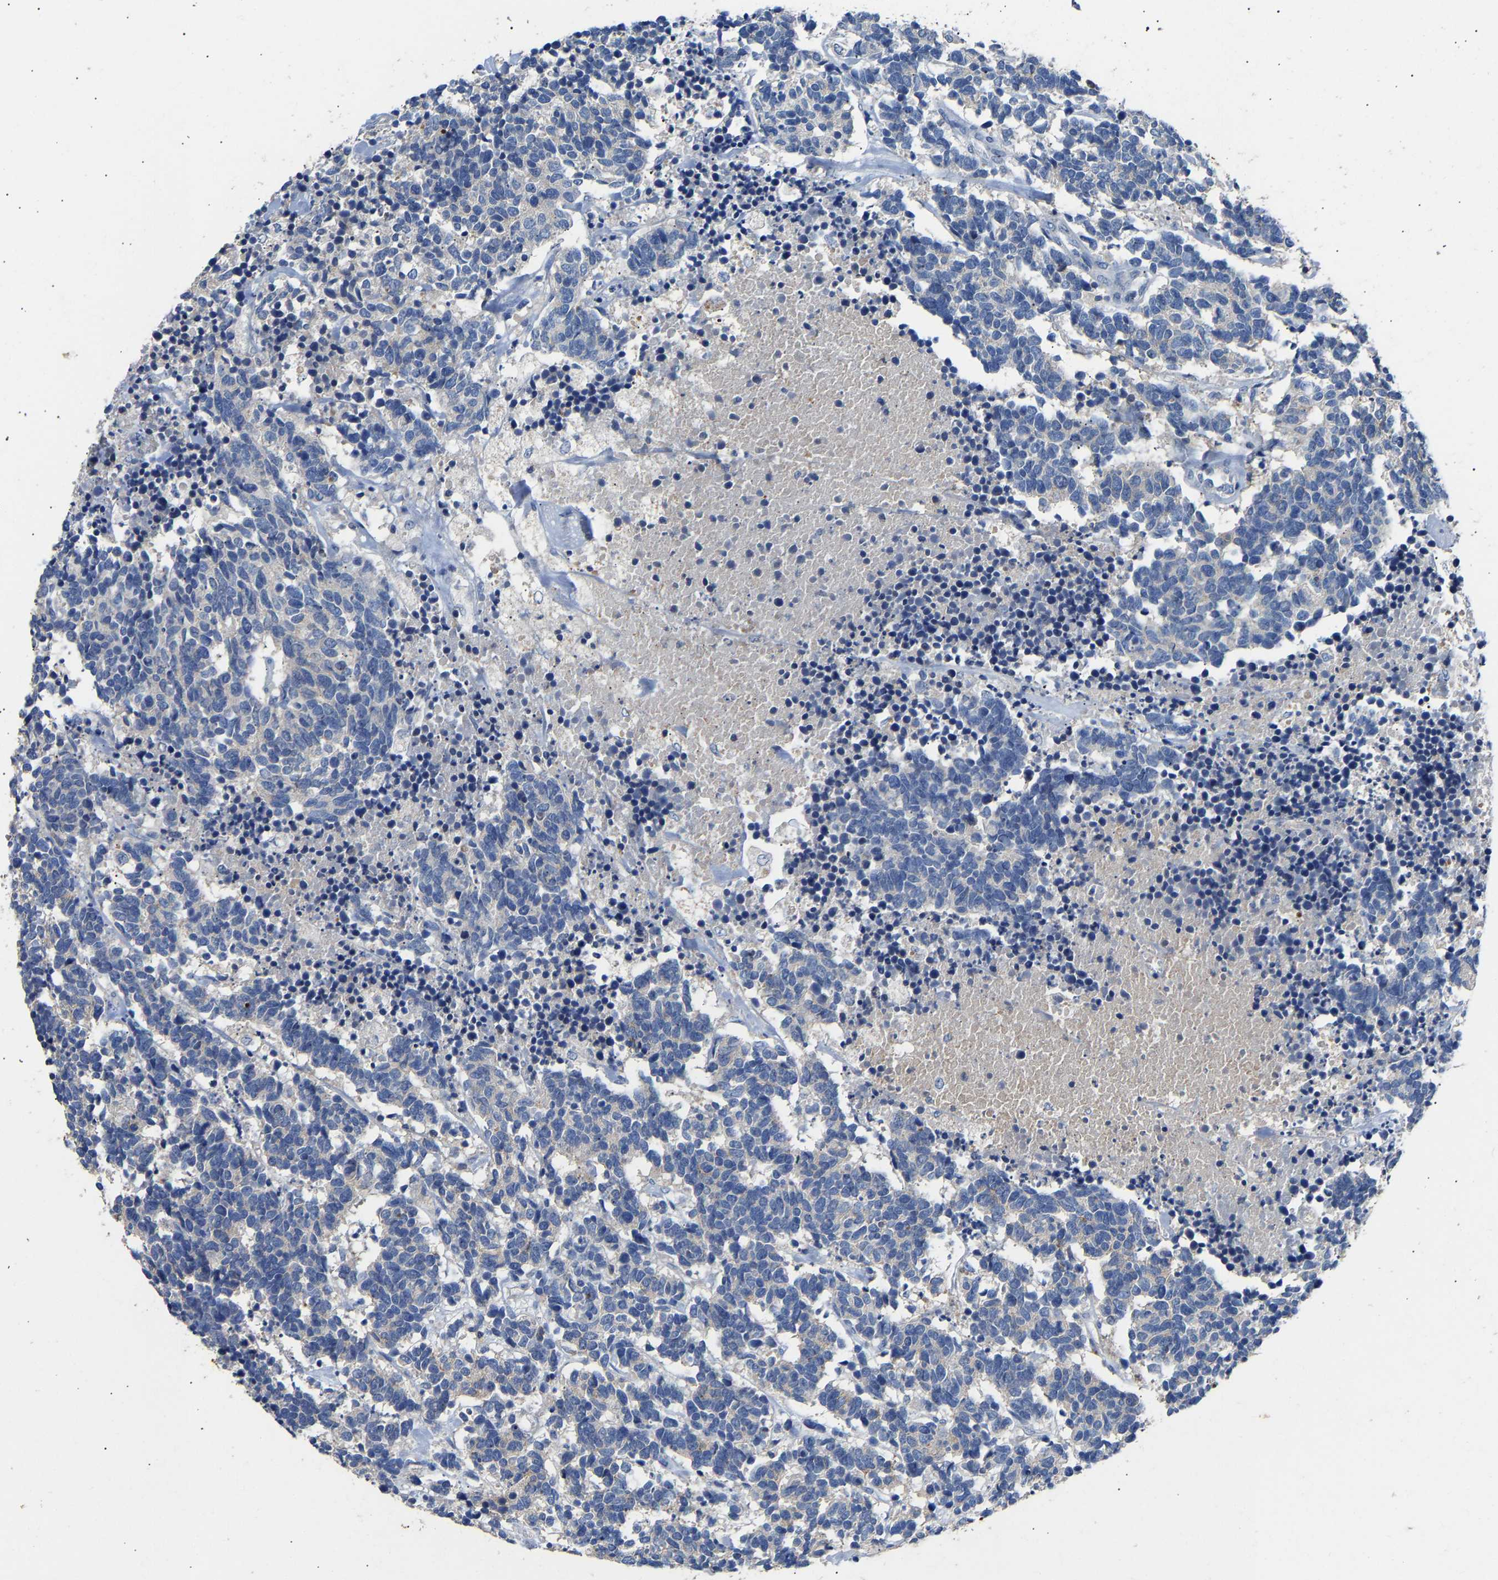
{"staining": {"intensity": "negative", "quantity": "none", "location": "none"}, "tissue": "carcinoid", "cell_type": "Tumor cells", "image_type": "cancer", "snomed": [{"axis": "morphology", "description": "Carcinoma, NOS"}, {"axis": "morphology", "description": "Carcinoid, malignant, NOS"}, {"axis": "topography", "description": "Urinary bladder"}], "caption": "Immunohistochemistry of carcinoid (malignant) demonstrates no staining in tumor cells.", "gene": "CCDC171", "patient": {"sex": "male", "age": 57}}